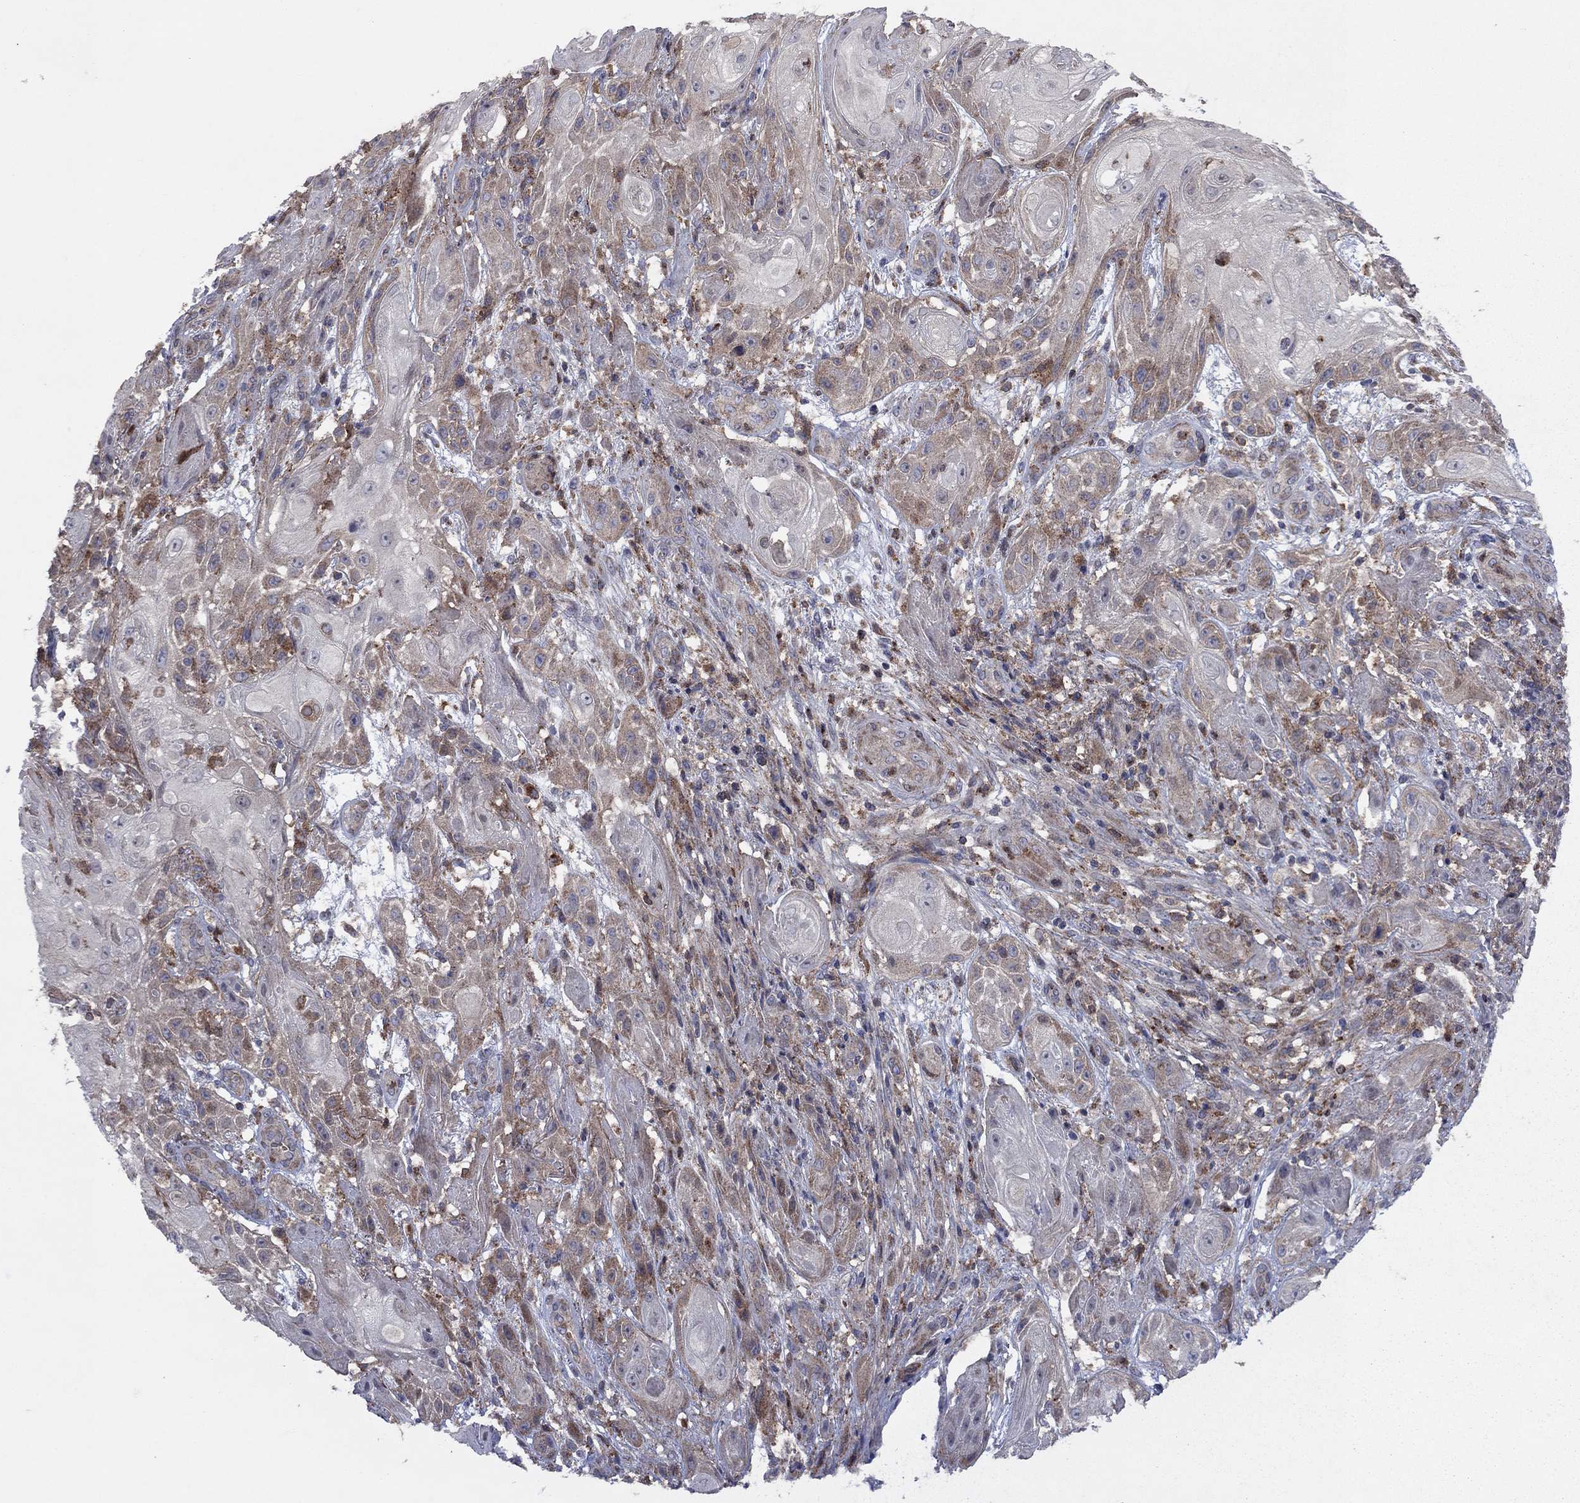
{"staining": {"intensity": "weak", "quantity": "25%-75%", "location": "cytoplasmic/membranous"}, "tissue": "skin cancer", "cell_type": "Tumor cells", "image_type": "cancer", "snomed": [{"axis": "morphology", "description": "Squamous cell carcinoma, NOS"}, {"axis": "topography", "description": "Skin"}], "caption": "Protein staining reveals weak cytoplasmic/membranous positivity in approximately 25%-75% of tumor cells in skin cancer. The protein of interest is stained brown, and the nuclei are stained in blue (DAB (3,3'-diaminobenzidine) IHC with brightfield microscopy, high magnification).", "gene": "MEA1", "patient": {"sex": "male", "age": 62}}